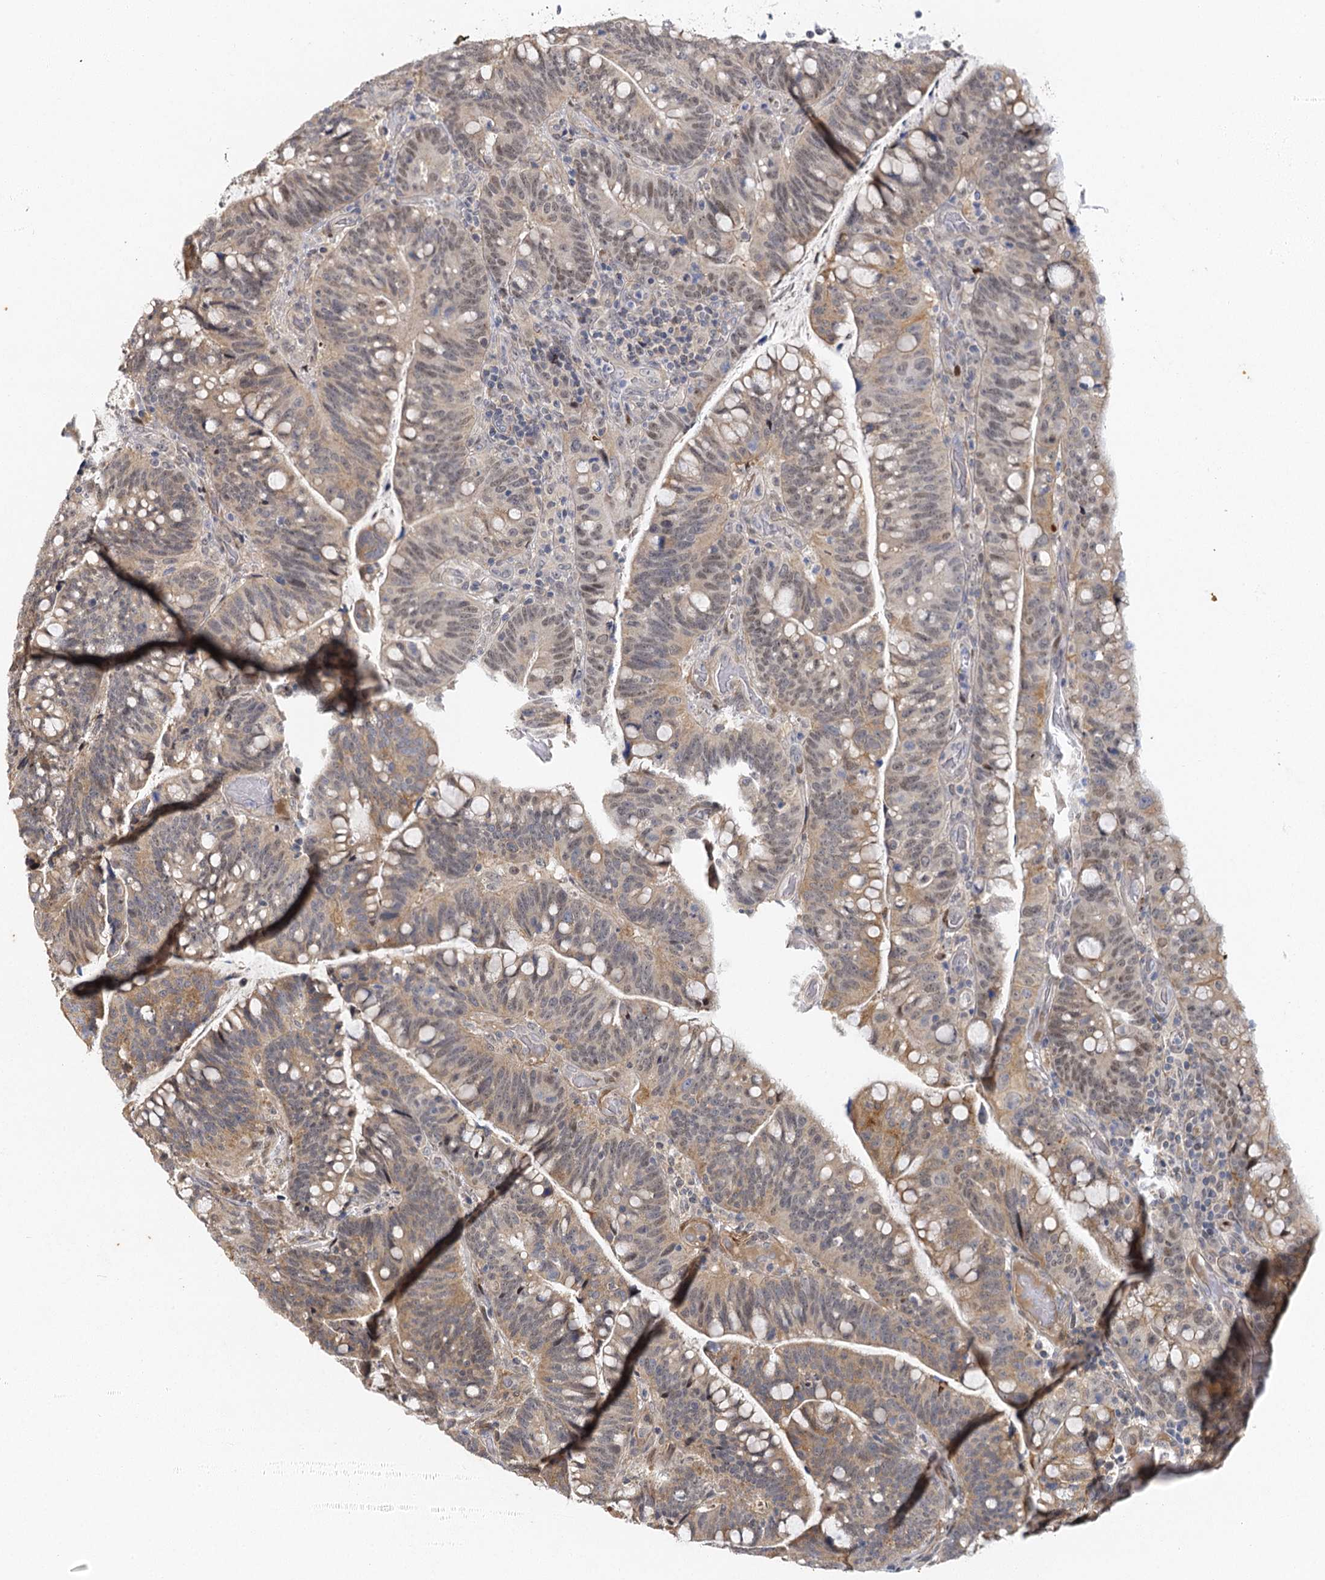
{"staining": {"intensity": "weak", "quantity": ">75%", "location": "cytoplasmic/membranous"}, "tissue": "colorectal cancer", "cell_type": "Tumor cells", "image_type": "cancer", "snomed": [{"axis": "morphology", "description": "Normal tissue, NOS"}, {"axis": "morphology", "description": "Adenocarcinoma, NOS"}, {"axis": "topography", "description": "Colon"}], "caption": "Immunohistochemistry (IHC) histopathology image of human colorectal cancer (adenocarcinoma) stained for a protein (brown), which shows low levels of weak cytoplasmic/membranous expression in about >75% of tumor cells.", "gene": "IL11RA", "patient": {"sex": "female", "age": 66}}